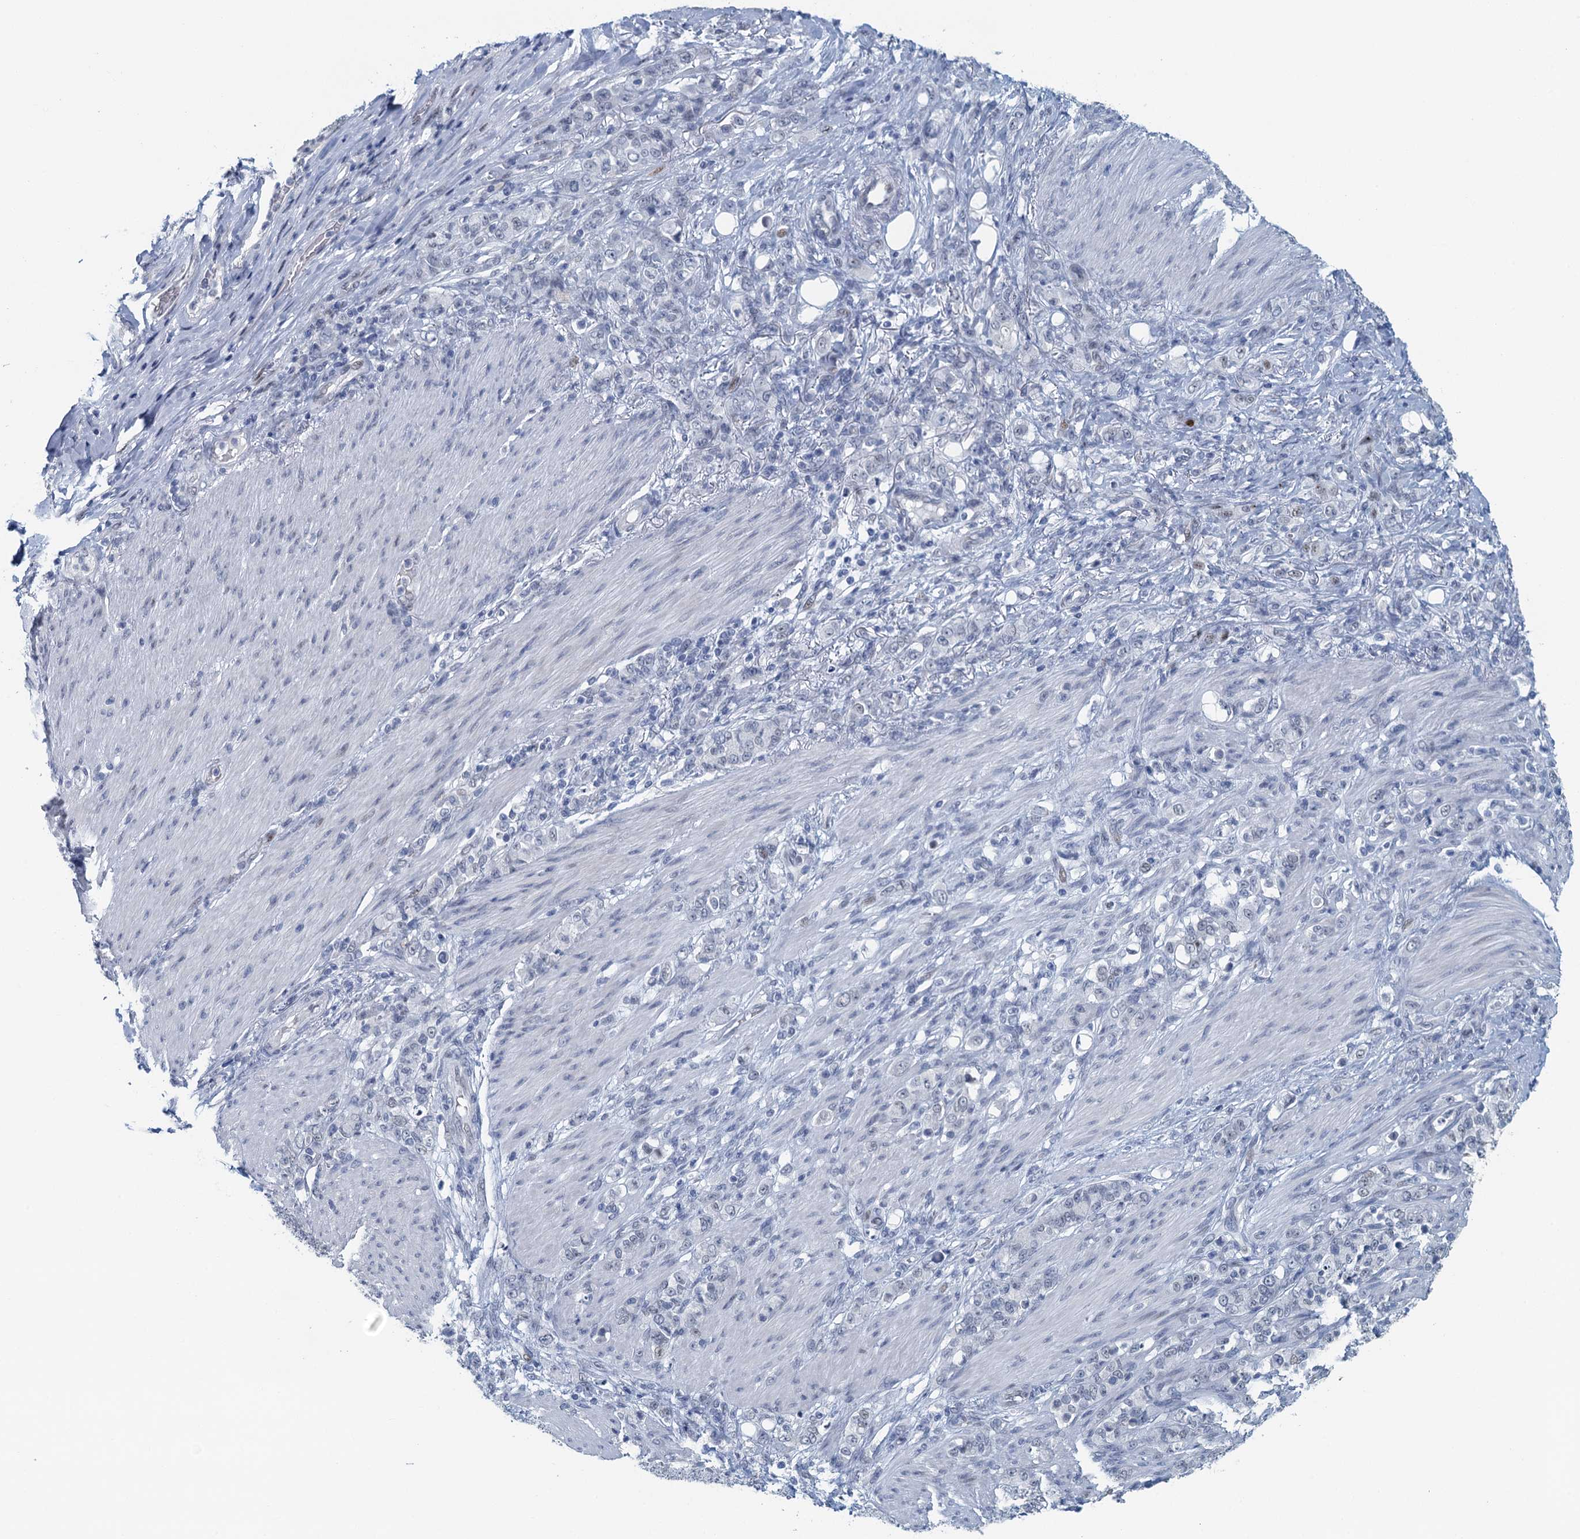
{"staining": {"intensity": "negative", "quantity": "none", "location": "none"}, "tissue": "stomach cancer", "cell_type": "Tumor cells", "image_type": "cancer", "snomed": [{"axis": "morphology", "description": "Adenocarcinoma, NOS"}, {"axis": "topography", "description": "Stomach"}], "caption": "Immunohistochemistry of stomach cancer (adenocarcinoma) shows no staining in tumor cells. (Immunohistochemistry, brightfield microscopy, high magnification).", "gene": "TTLL9", "patient": {"sex": "female", "age": 79}}